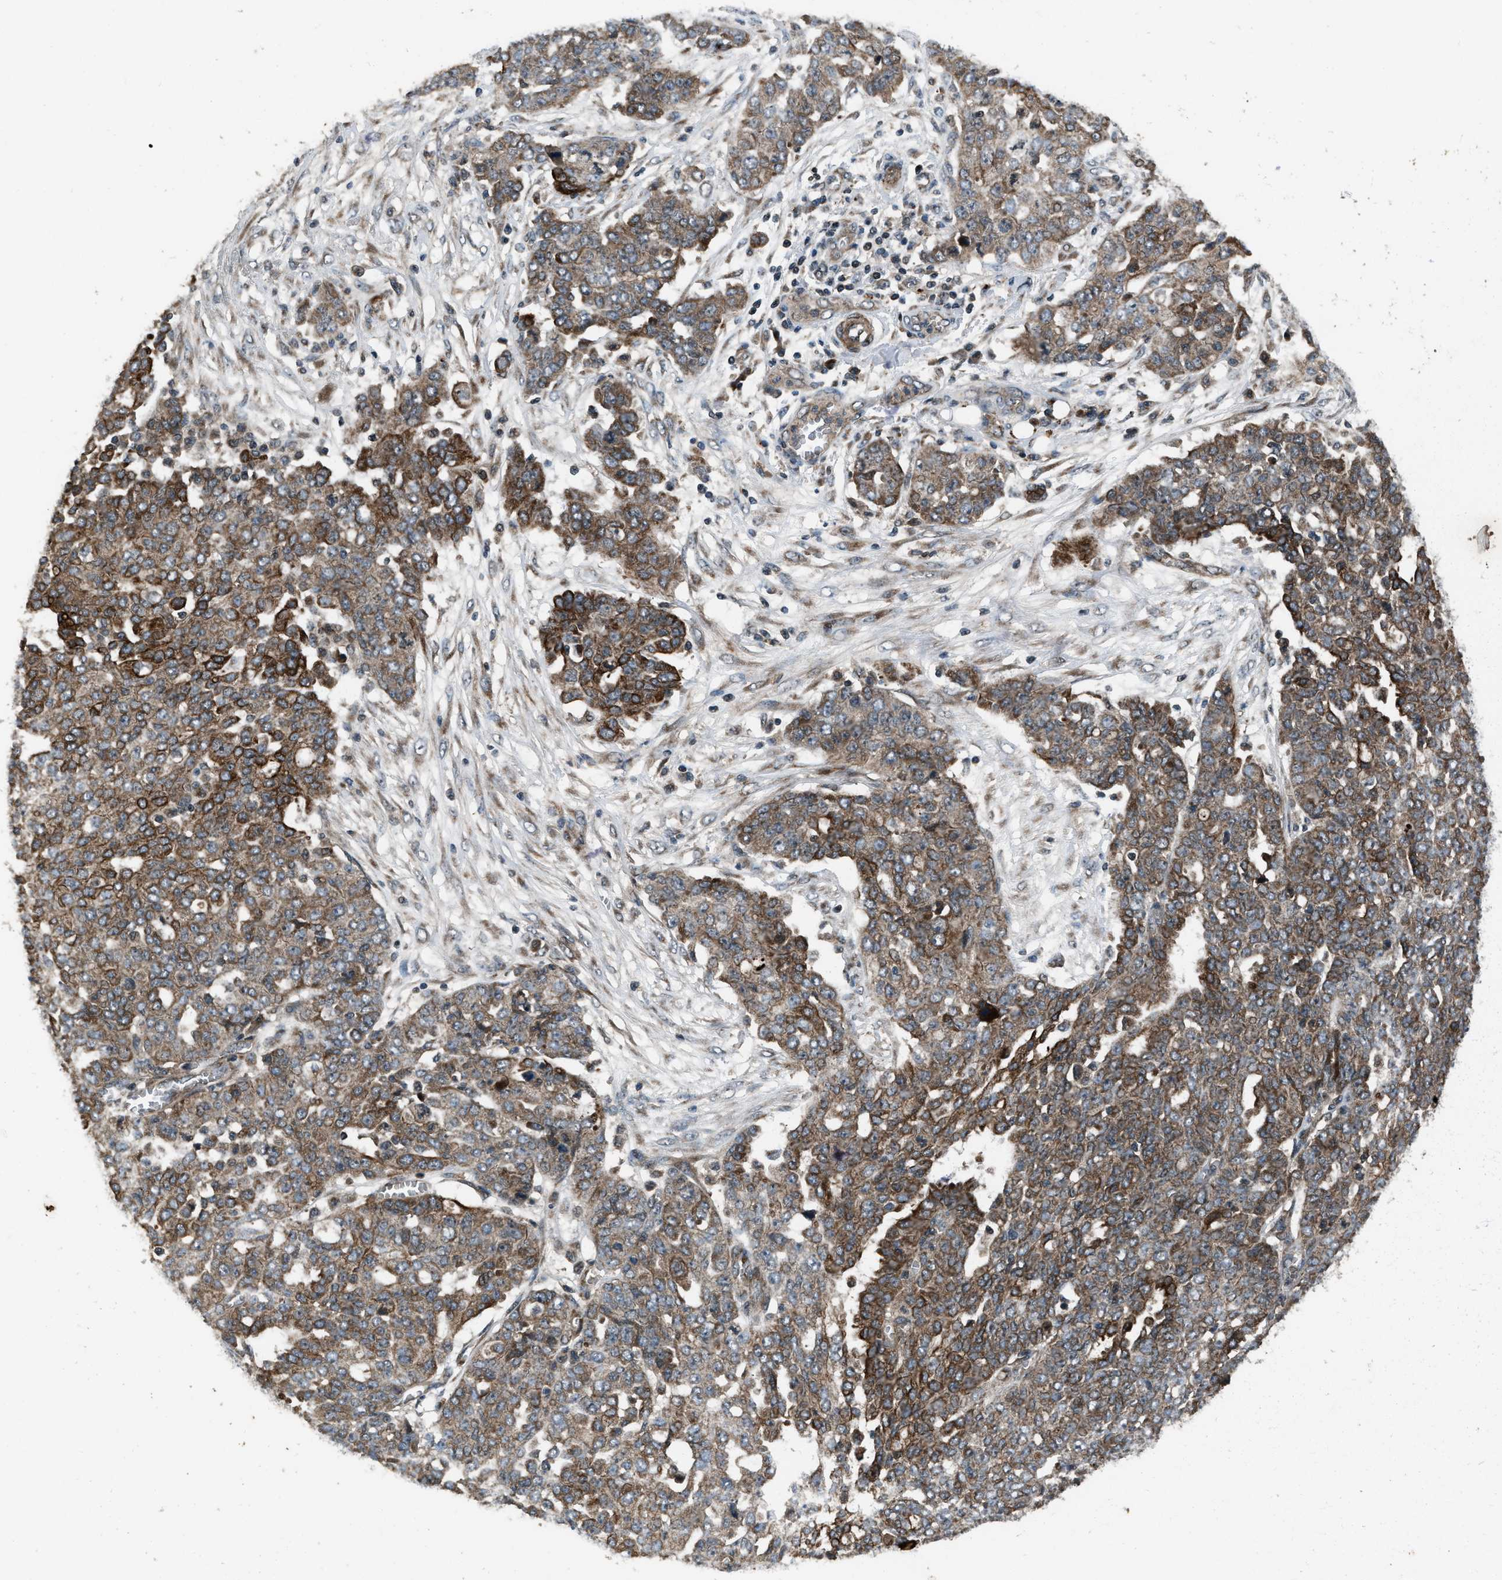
{"staining": {"intensity": "moderate", "quantity": ">75%", "location": "cytoplasmic/membranous"}, "tissue": "ovarian cancer", "cell_type": "Tumor cells", "image_type": "cancer", "snomed": [{"axis": "morphology", "description": "Cystadenocarcinoma, serous, NOS"}, {"axis": "topography", "description": "Soft tissue"}, {"axis": "topography", "description": "Ovary"}], "caption": "The image demonstrates staining of ovarian serous cystadenocarcinoma, revealing moderate cytoplasmic/membranous protein positivity (brown color) within tumor cells.", "gene": "IRAK4", "patient": {"sex": "female", "age": 57}}